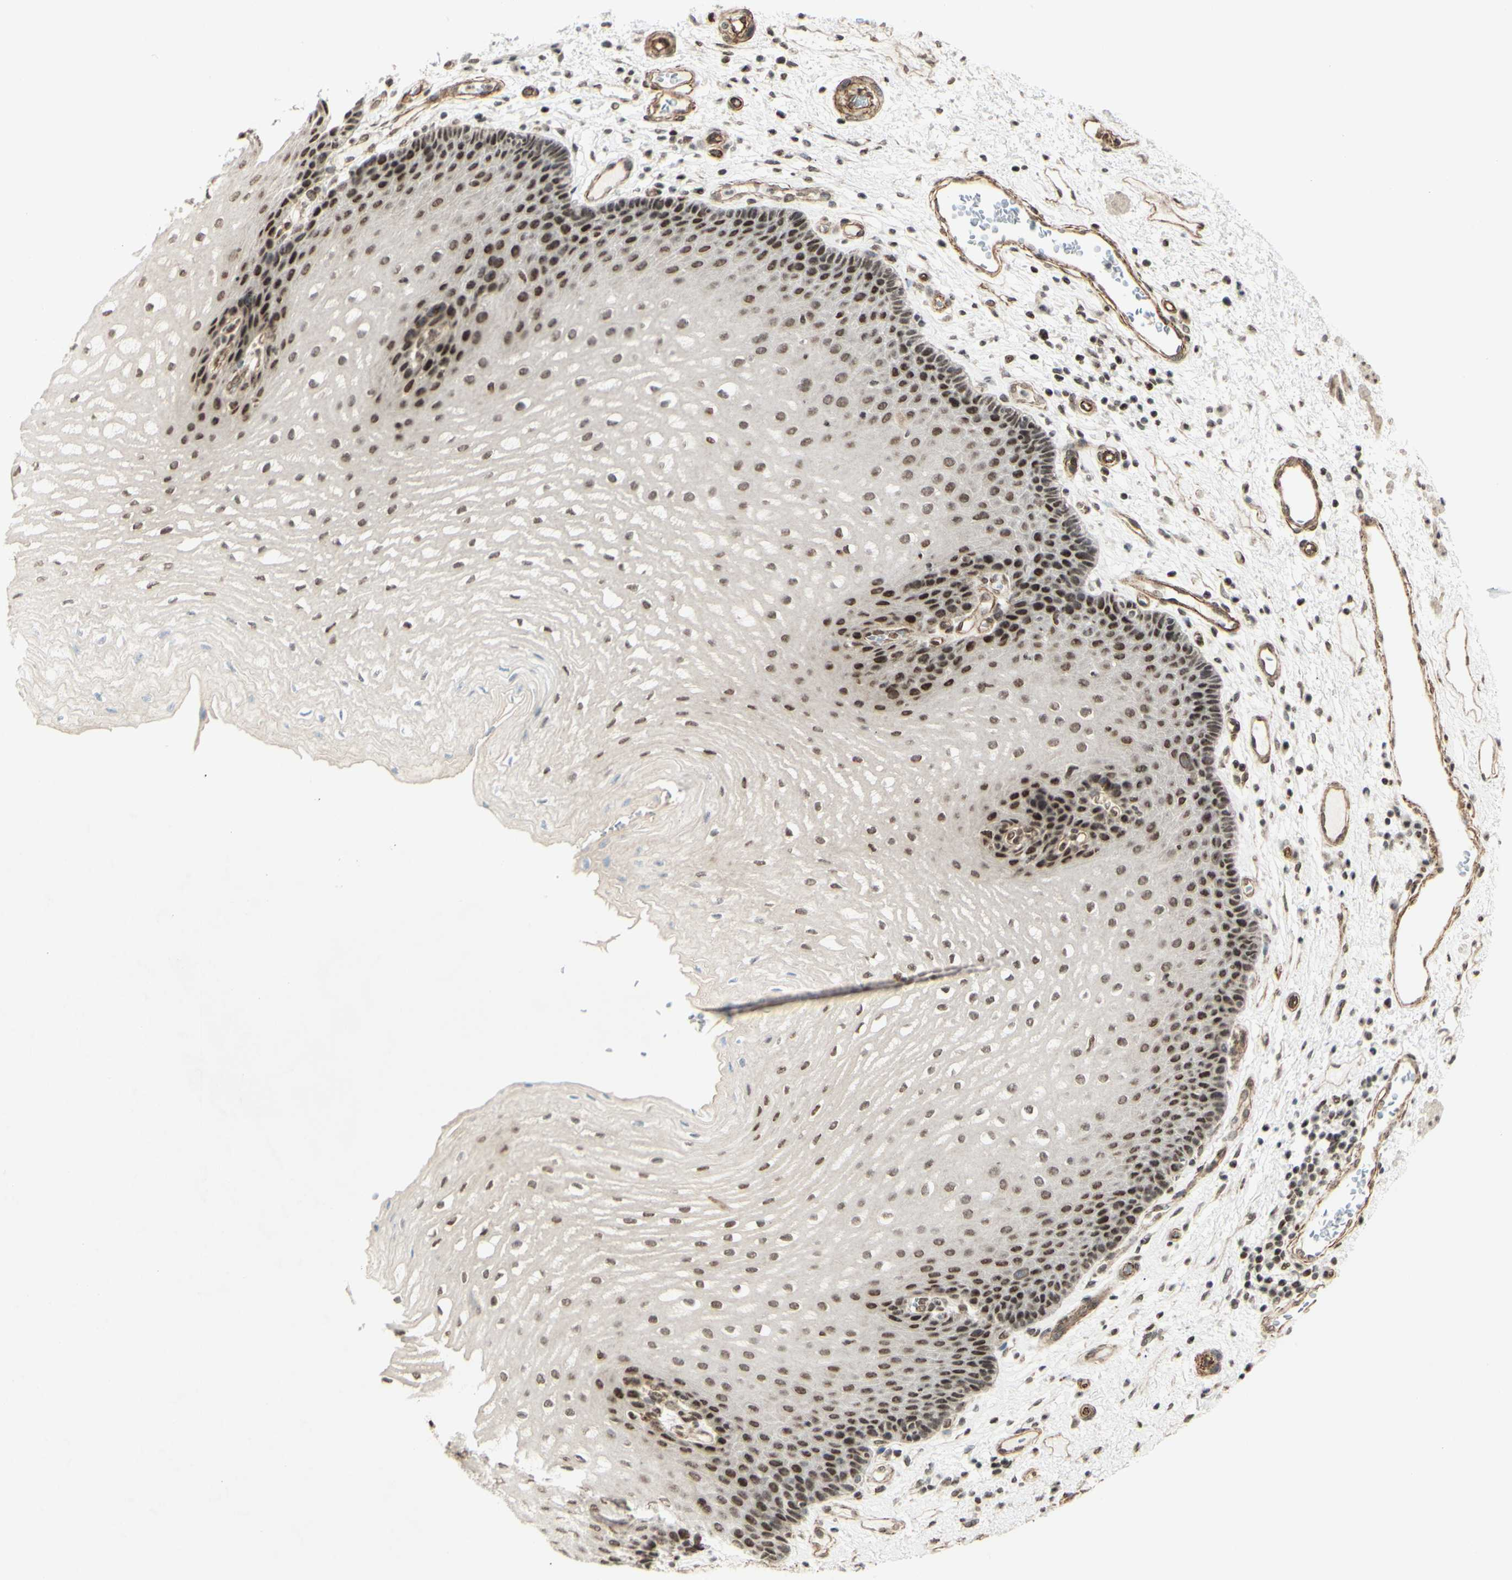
{"staining": {"intensity": "moderate", "quantity": "25%-75%", "location": "nuclear"}, "tissue": "esophagus", "cell_type": "Squamous epithelial cells", "image_type": "normal", "snomed": [{"axis": "morphology", "description": "Normal tissue, NOS"}, {"axis": "topography", "description": "Esophagus"}], "caption": "Squamous epithelial cells show medium levels of moderate nuclear staining in approximately 25%-75% of cells in normal esophagus.", "gene": "ZMYM6", "patient": {"sex": "male", "age": 54}}